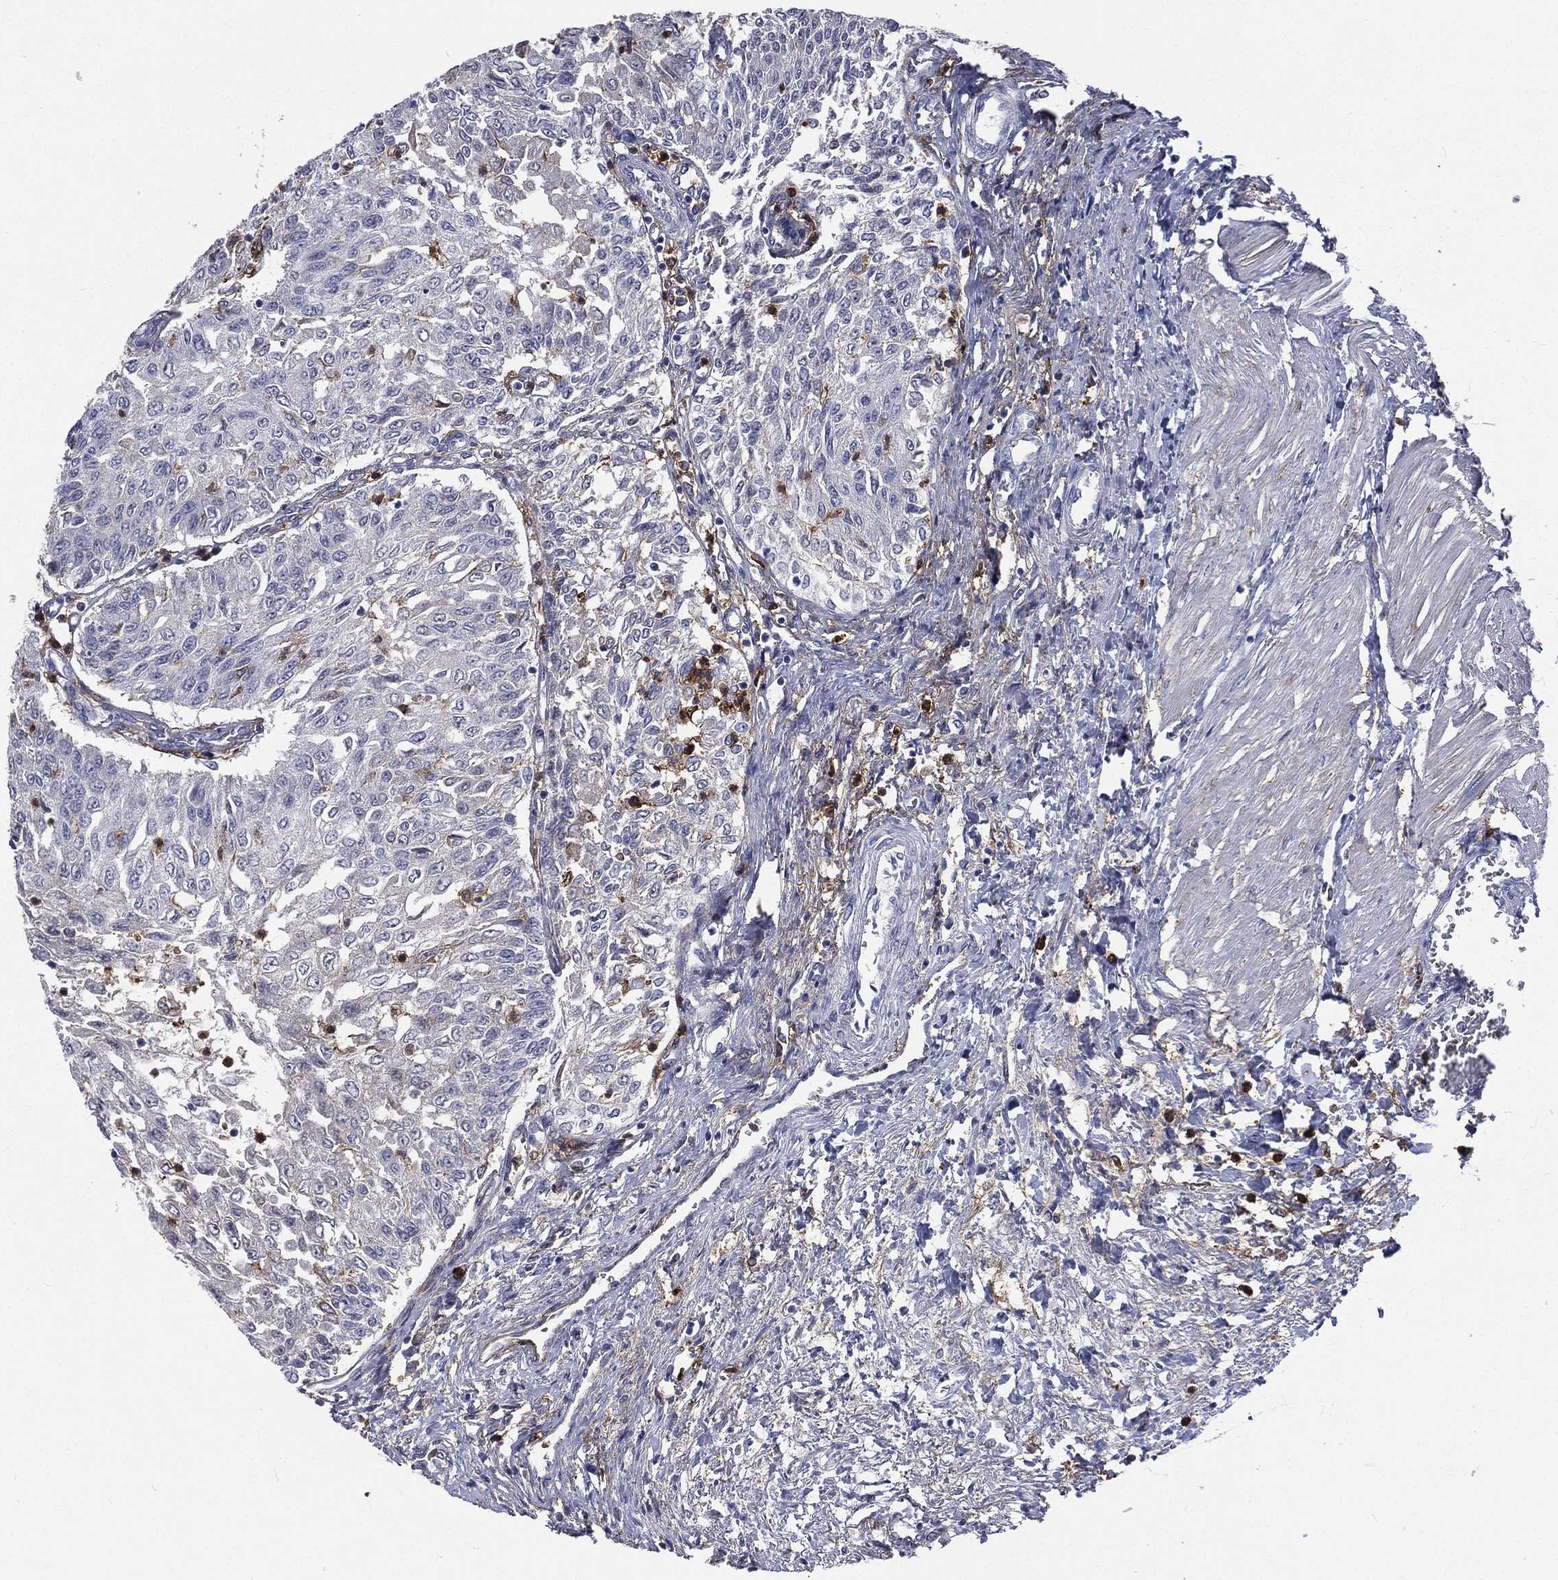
{"staining": {"intensity": "negative", "quantity": "none", "location": "none"}, "tissue": "urothelial cancer", "cell_type": "Tumor cells", "image_type": "cancer", "snomed": [{"axis": "morphology", "description": "Urothelial carcinoma, Low grade"}, {"axis": "topography", "description": "Urinary bladder"}], "caption": "IHC of low-grade urothelial carcinoma exhibits no positivity in tumor cells. (Immunohistochemistry (ihc), brightfield microscopy, high magnification).", "gene": "BASP1", "patient": {"sex": "male", "age": 78}}